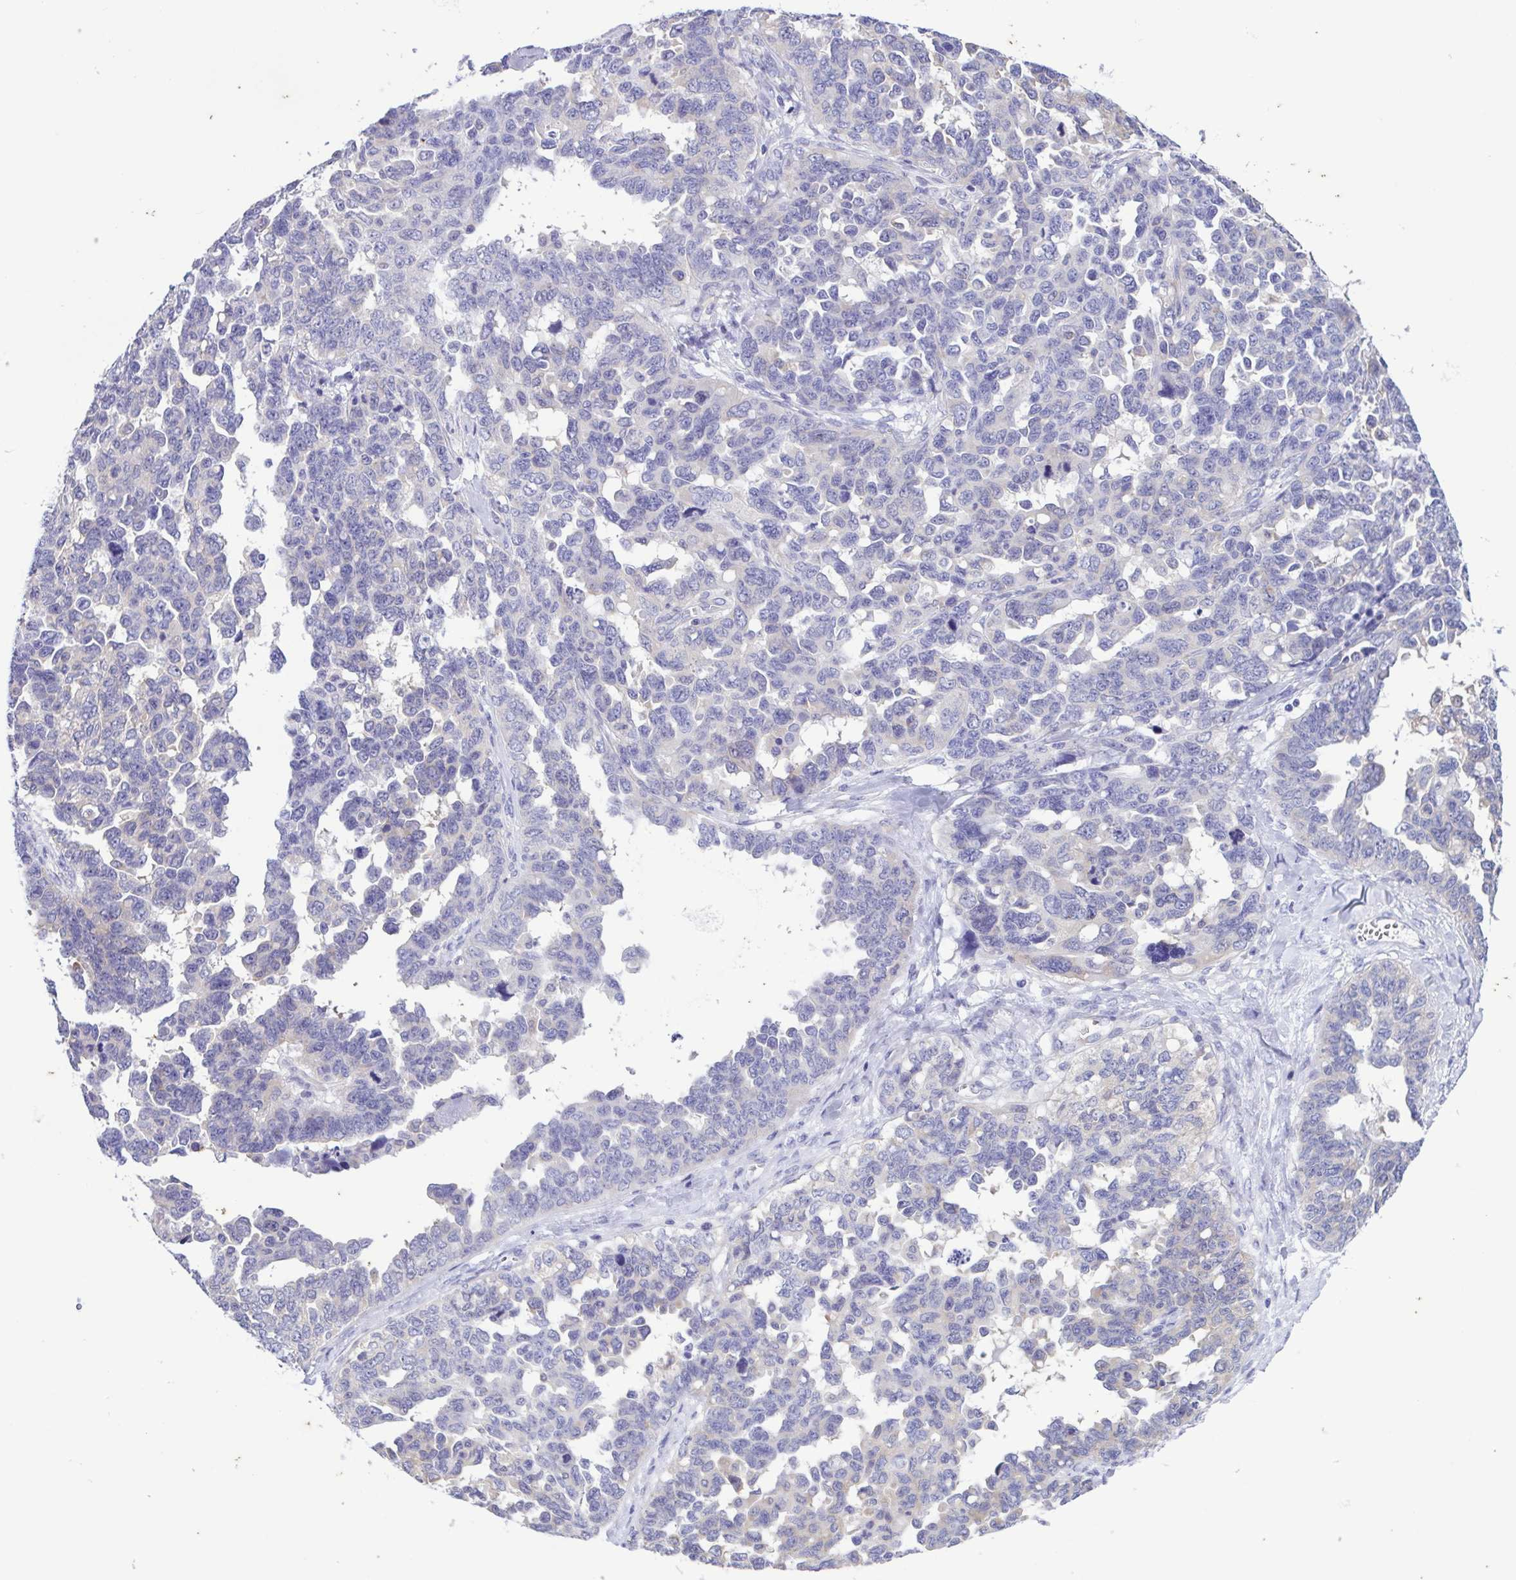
{"staining": {"intensity": "negative", "quantity": "none", "location": "none"}, "tissue": "ovarian cancer", "cell_type": "Tumor cells", "image_type": "cancer", "snomed": [{"axis": "morphology", "description": "Cystadenocarcinoma, serous, NOS"}, {"axis": "topography", "description": "Ovary"}], "caption": "Ovarian cancer (serous cystadenocarcinoma) stained for a protein using immunohistochemistry (IHC) displays no expression tumor cells.", "gene": "TNNI3", "patient": {"sex": "female", "age": 69}}